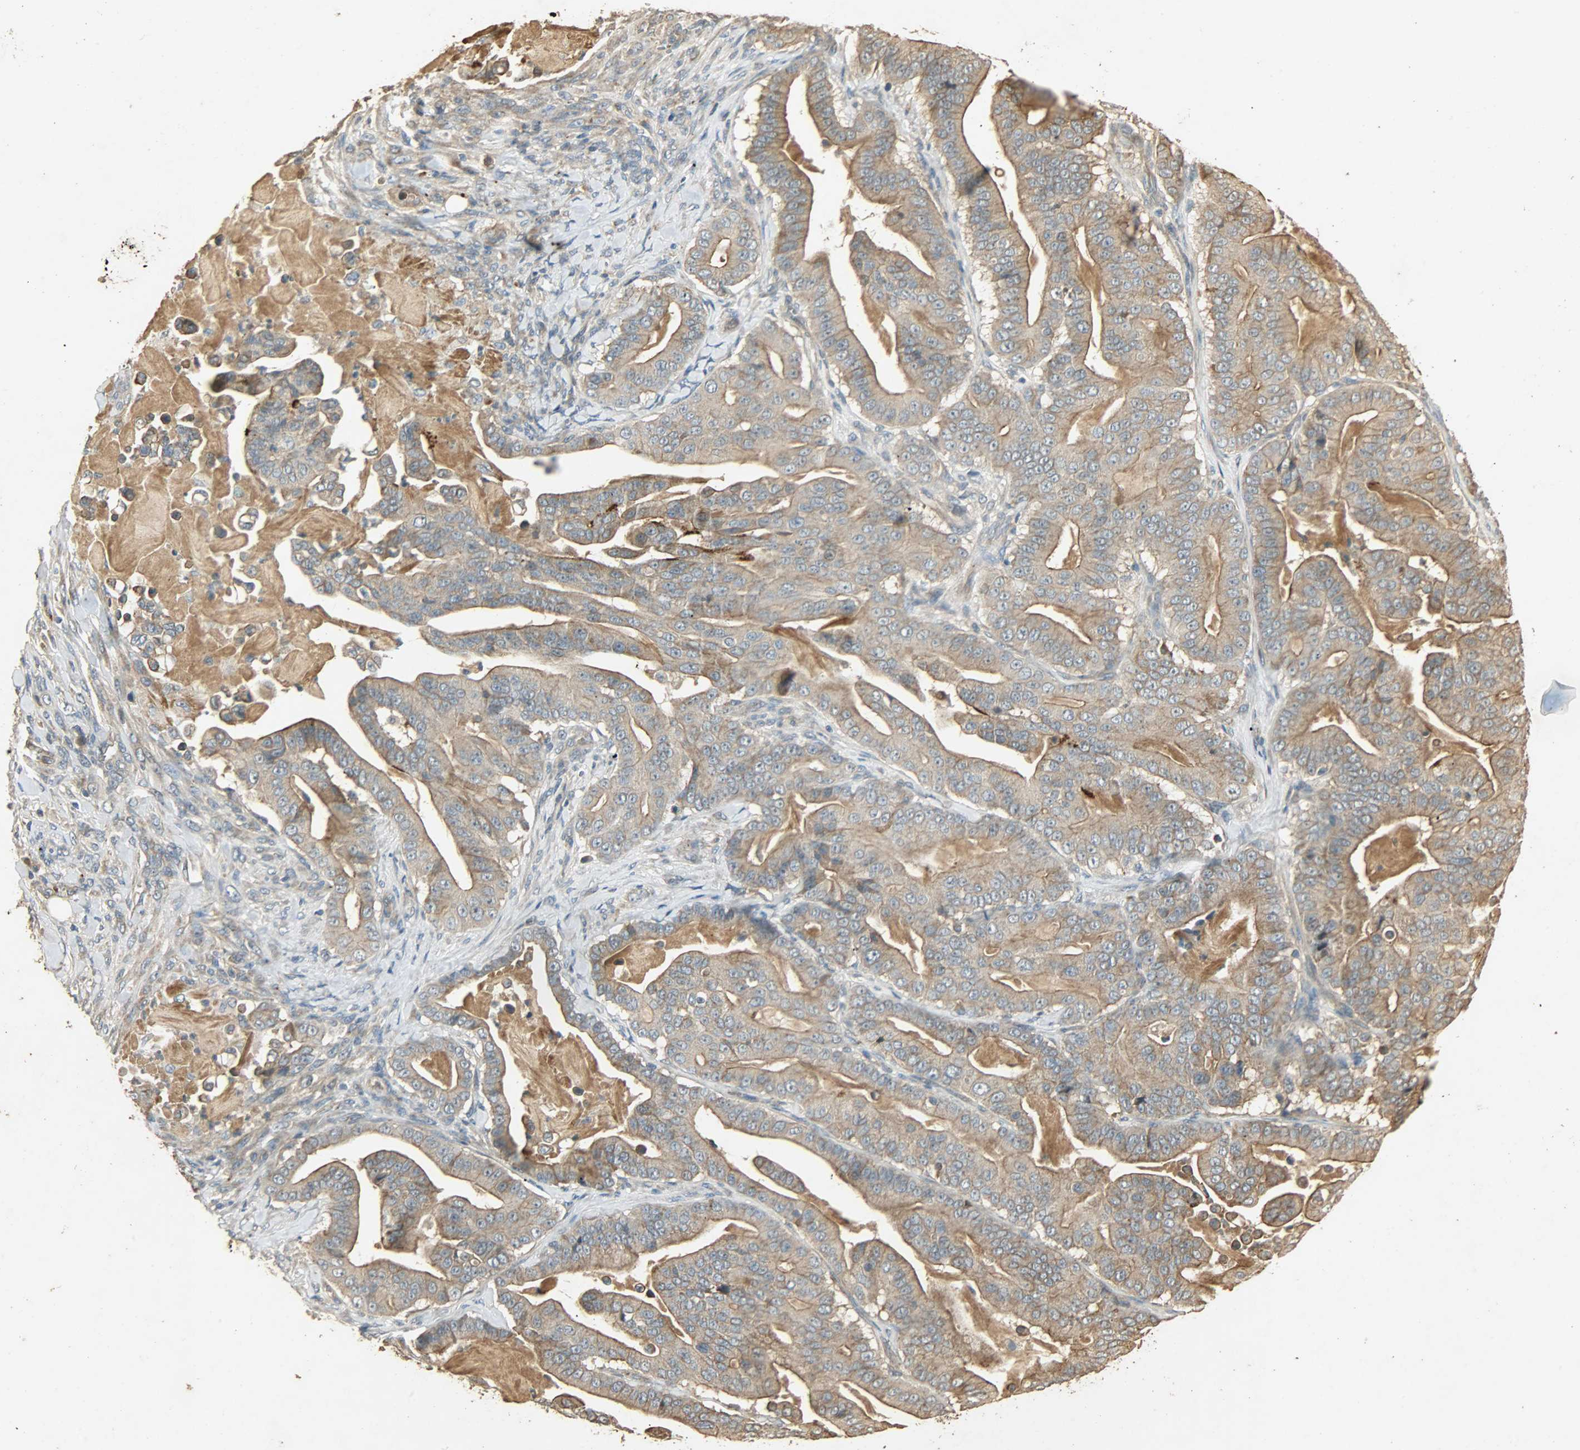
{"staining": {"intensity": "moderate", "quantity": ">75%", "location": "cytoplasmic/membranous"}, "tissue": "pancreatic cancer", "cell_type": "Tumor cells", "image_type": "cancer", "snomed": [{"axis": "morphology", "description": "Adenocarcinoma, NOS"}, {"axis": "topography", "description": "Pancreas"}], "caption": "Pancreatic adenocarcinoma stained for a protein demonstrates moderate cytoplasmic/membranous positivity in tumor cells. Using DAB (3,3'-diaminobenzidine) (brown) and hematoxylin (blue) stains, captured at high magnification using brightfield microscopy.", "gene": "ATP2B1", "patient": {"sex": "male", "age": 63}}